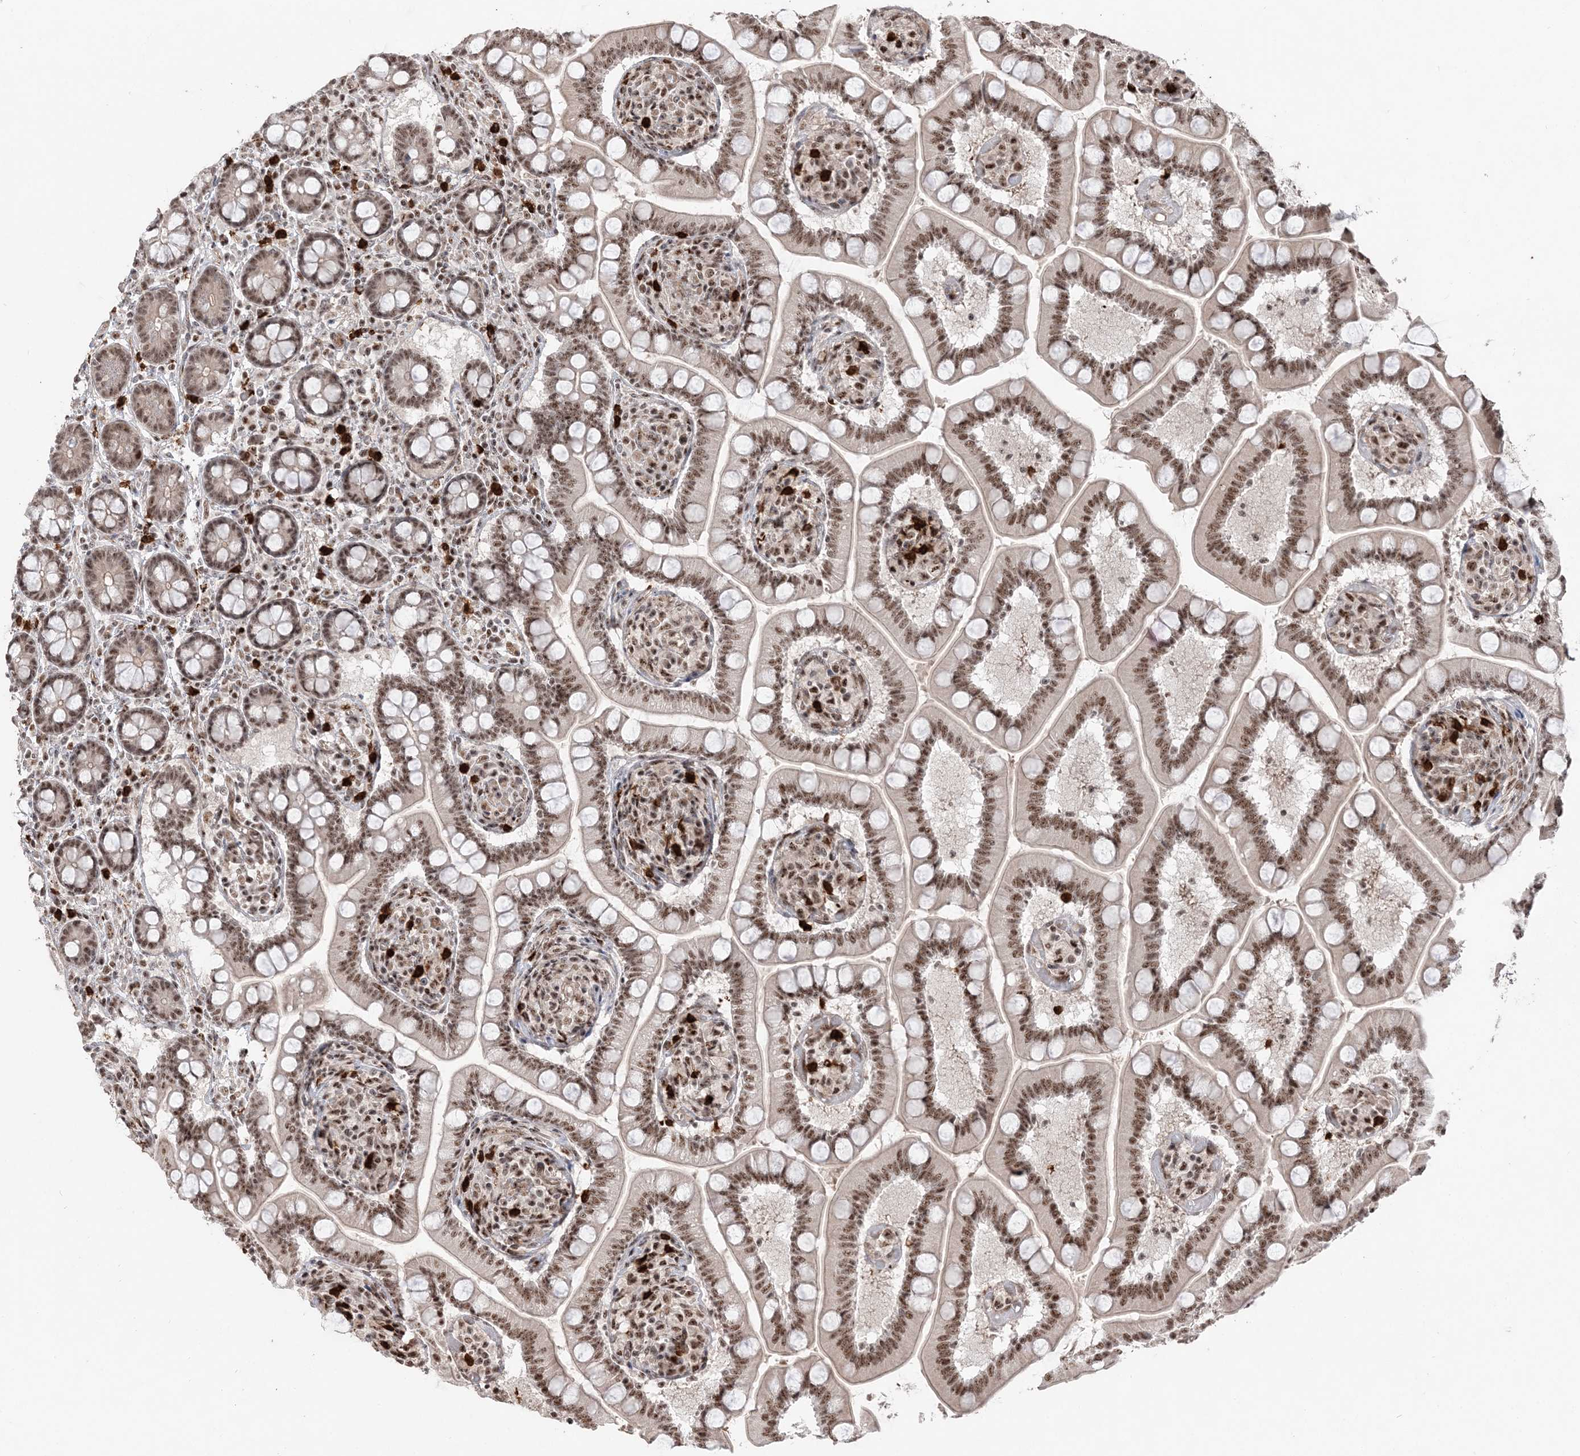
{"staining": {"intensity": "moderate", "quantity": ">75%", "location": "nuclear"}, "tissue": "small intestine", "cell_type": "Glandular cells", "image_type": "normal", "snomed": [{"axis": "morphology", "description": "Normal tissue, NOS"}, {"axis": "topography", "description": "Small intestine"}], "caption": "Immunohistochemistry (IHC) of normal human small intestine displays medium levels of moderate nuclear expression in approximately >75% of glandular cells.", "gene": "RBM17", "patient": {"sex": "female", "age": 64}}